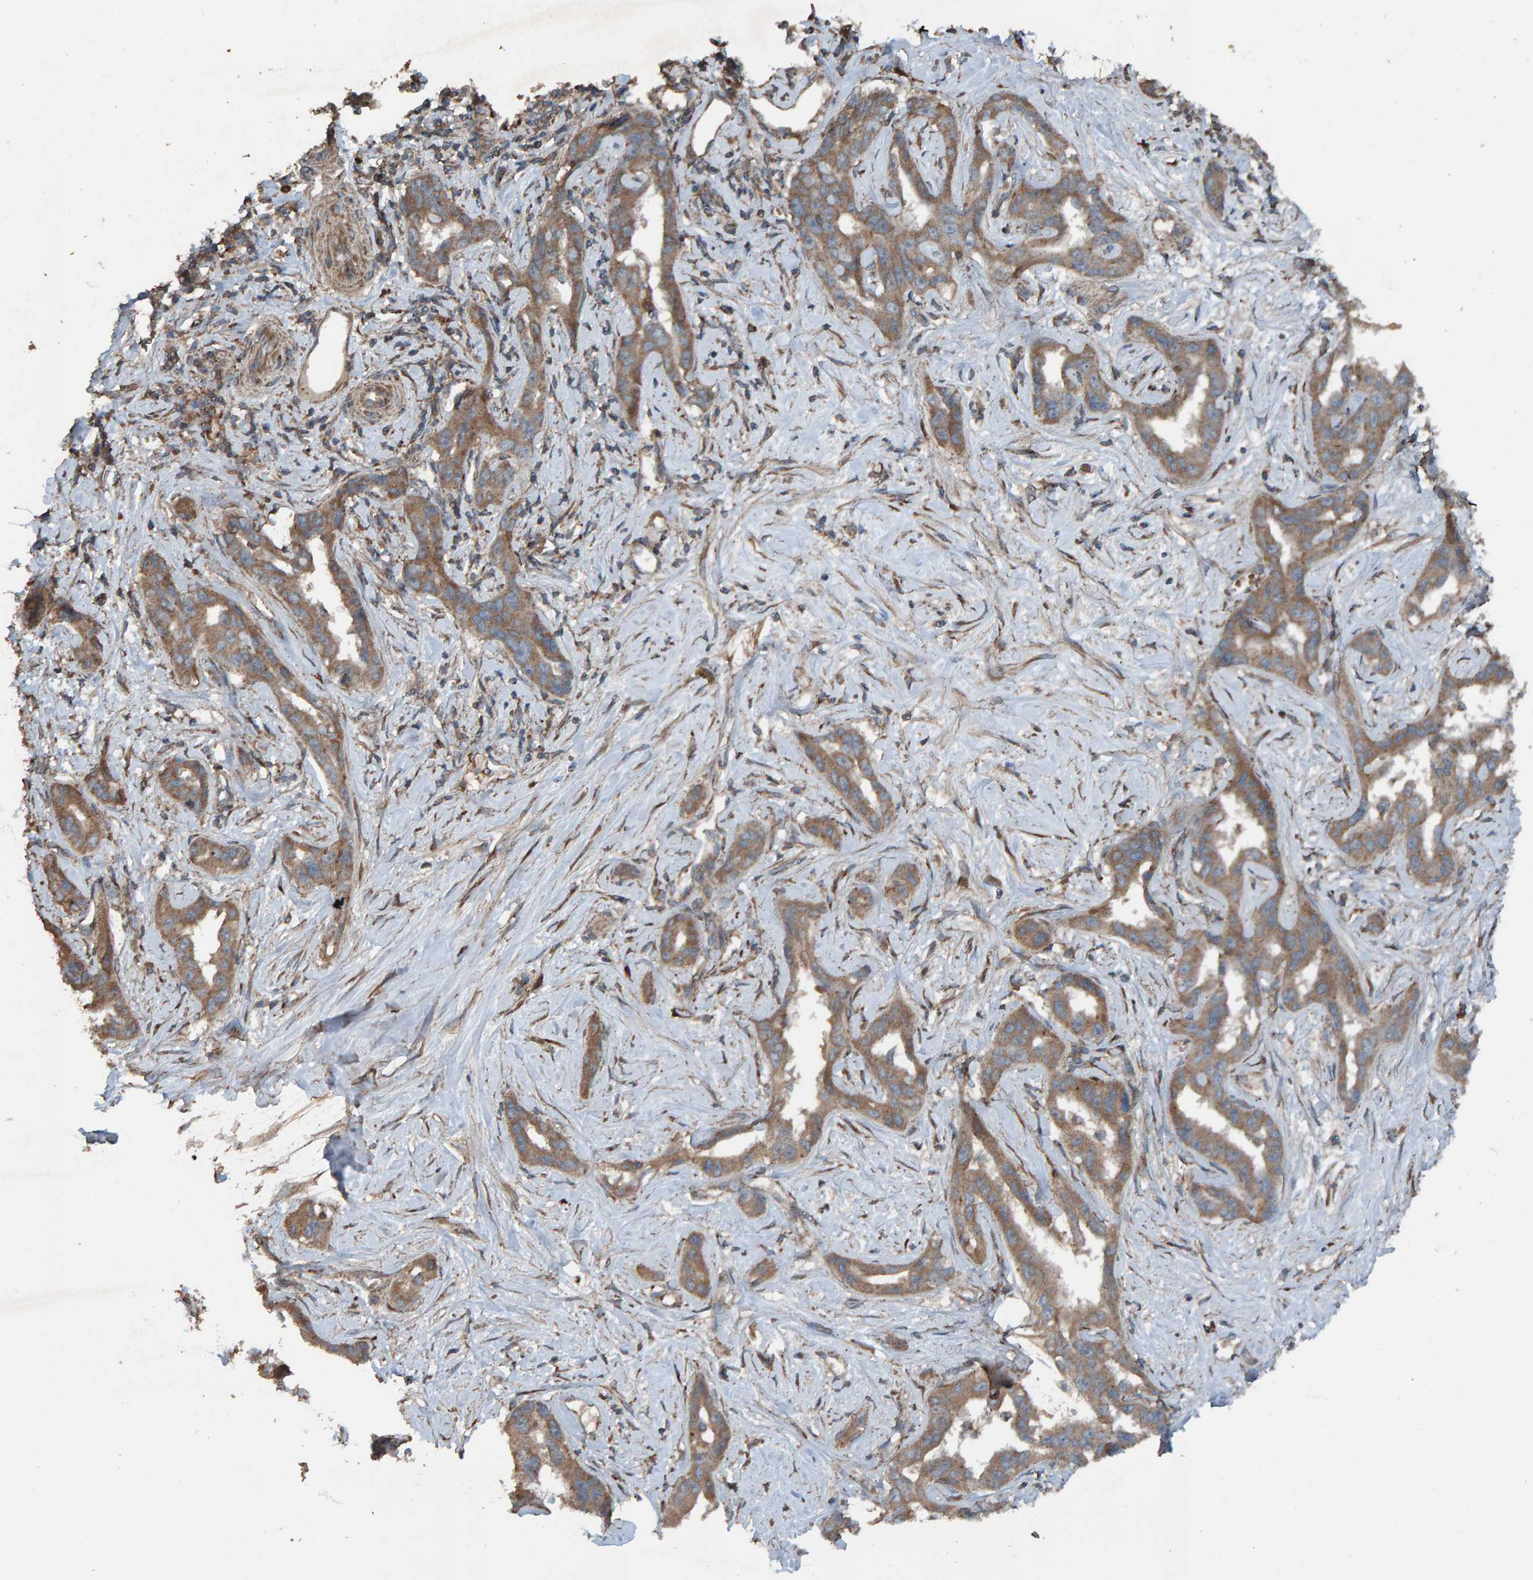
{"staining": {"intensity": "moderate", "quantity": ">75%", "location": "cytoplasmic/membranous"}, "tissue": "liver cancer", "cell_type": "Tumor cells", "image_type": "cancer", "snomed": [{"axis": "morphology", "description": "Cholangiocarcinoma"}, {"axis": "topography", "description": "Liver"}], "caption": "A photomicrograph of human liver cancer (cholangiocarcinoma) stained for a protein shows moderate cytoplasmic/membranous brown staining in tumor cells. (brown staining indicates protein expression, while blue staining denotes nuclei).", "gene": "DUS1L", "patient": {"sex": "male", "age": 59}}